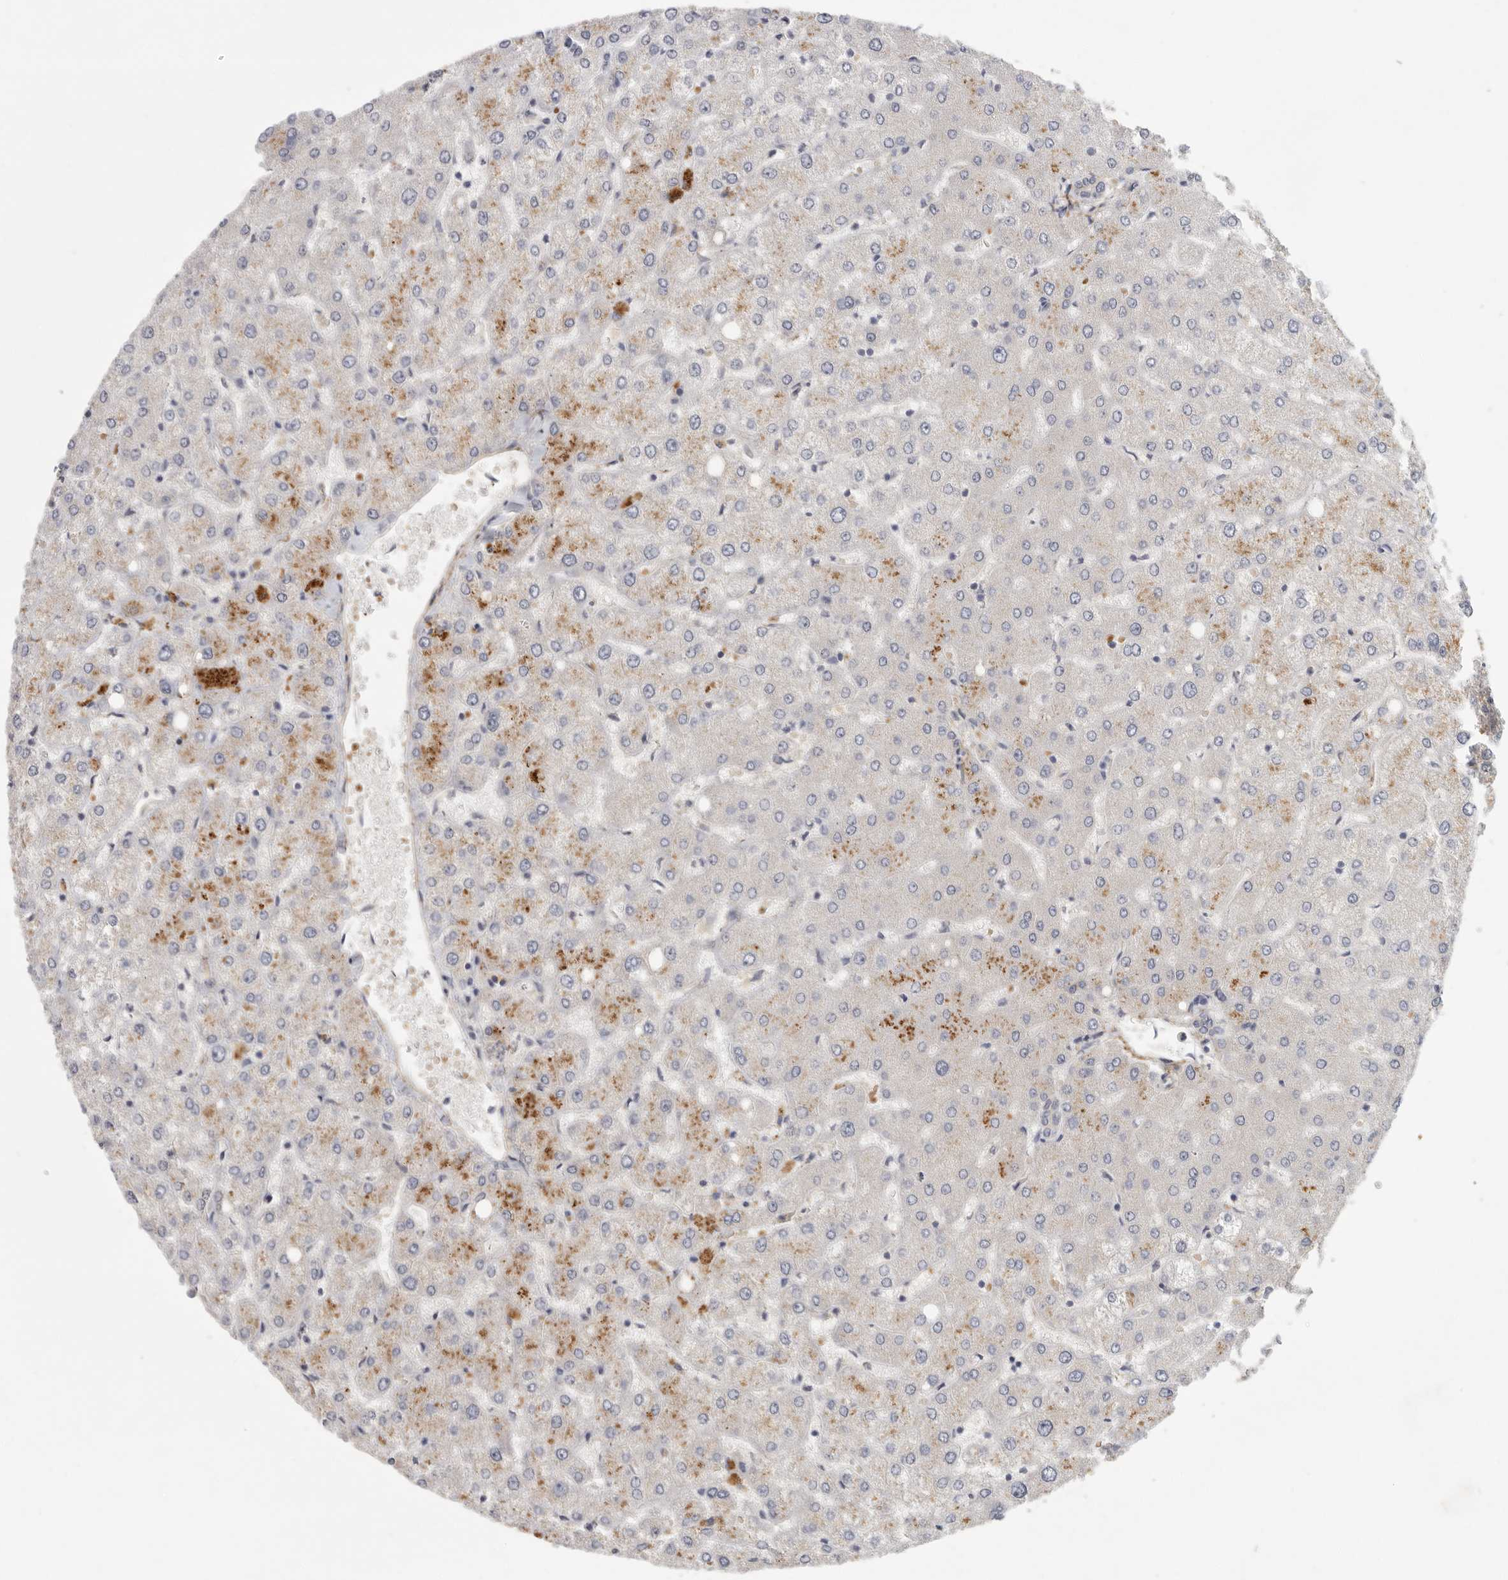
{"staining": {"intensity": "negative", "quantity": "none", "location": "none"}, "tissue": "liver", "cell_type": "Cholangiocytes", "image_type": "normal", "snomed": [{"axis": "morphology", "description": "Normal tissue, NOS"}, {"axis": "topography", "description": "Liver"}], "caption": "Immunohistochemistry (IHC) micrograph of normal liver stained for a protein (brown), which displays no positivity in cholangiocytes.", "gene": "CFAP298", "patient": {"sex": "female", "age": 54}}